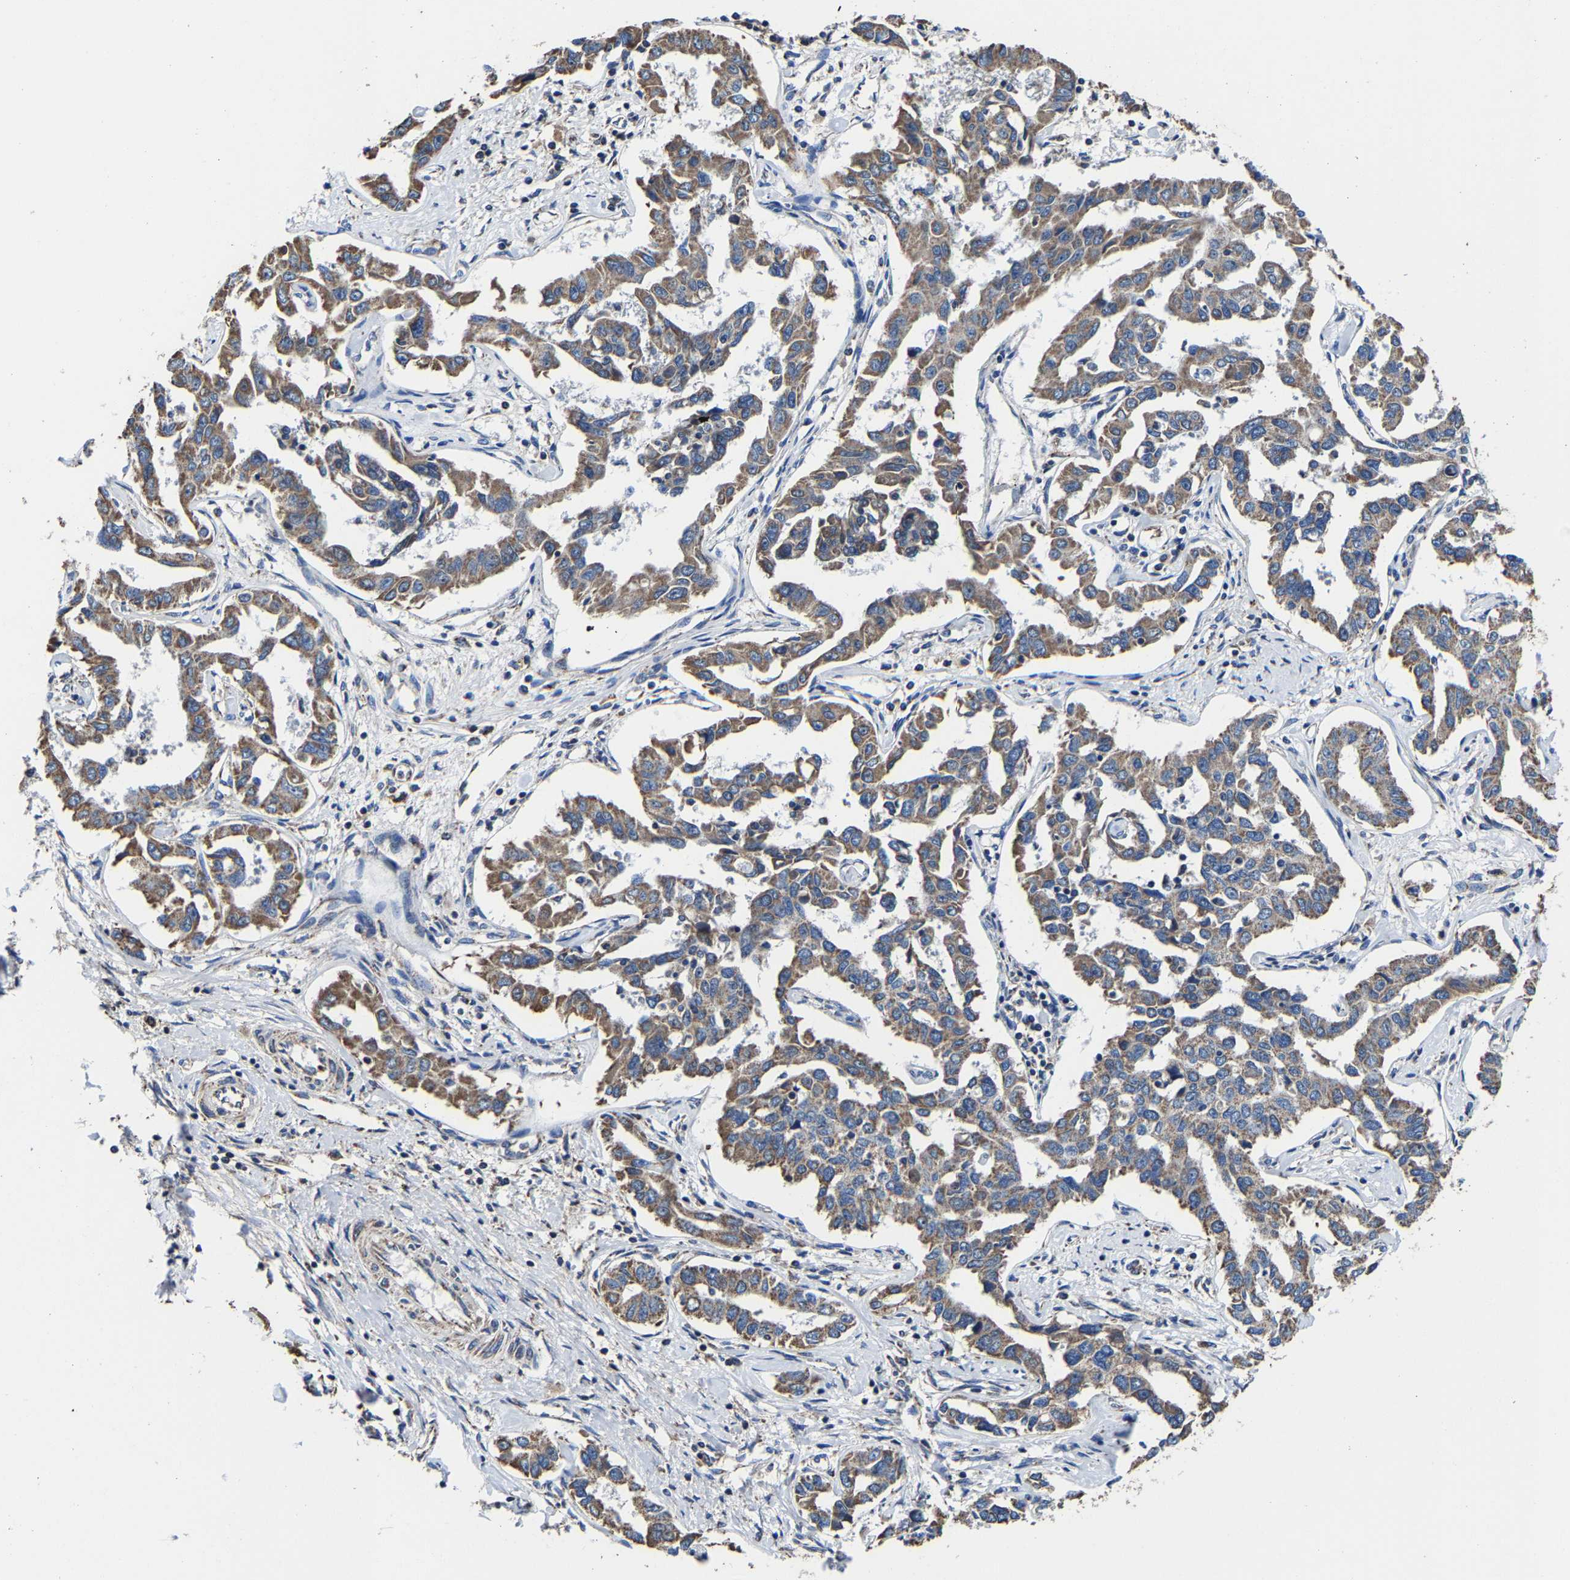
{"staining": {"intensity": "moderate", "quantity": ">75%", "location": "cytoplasmic/membranous"}, "tissue": "liver cancer", "cell_type": "Tumor cells", "image_type": "cancer", "snomed": [{"axis": "morphology", "description": "Cholangiocarcinoma"}, {"axis": "topography", "description": "Liver"}], "caption": "IHC image of neoplastic tissue: human cholangiocarcinoma (liver) stained using IHC displays medium levels of moderate protein expression localized specifically in the cytoplasmic/membranous of tumor cells, appearing as a cytoplasmic/membranous brown color.", "gene": "ZCCHC7", "patient": {"sex": "male", "age": 59}}